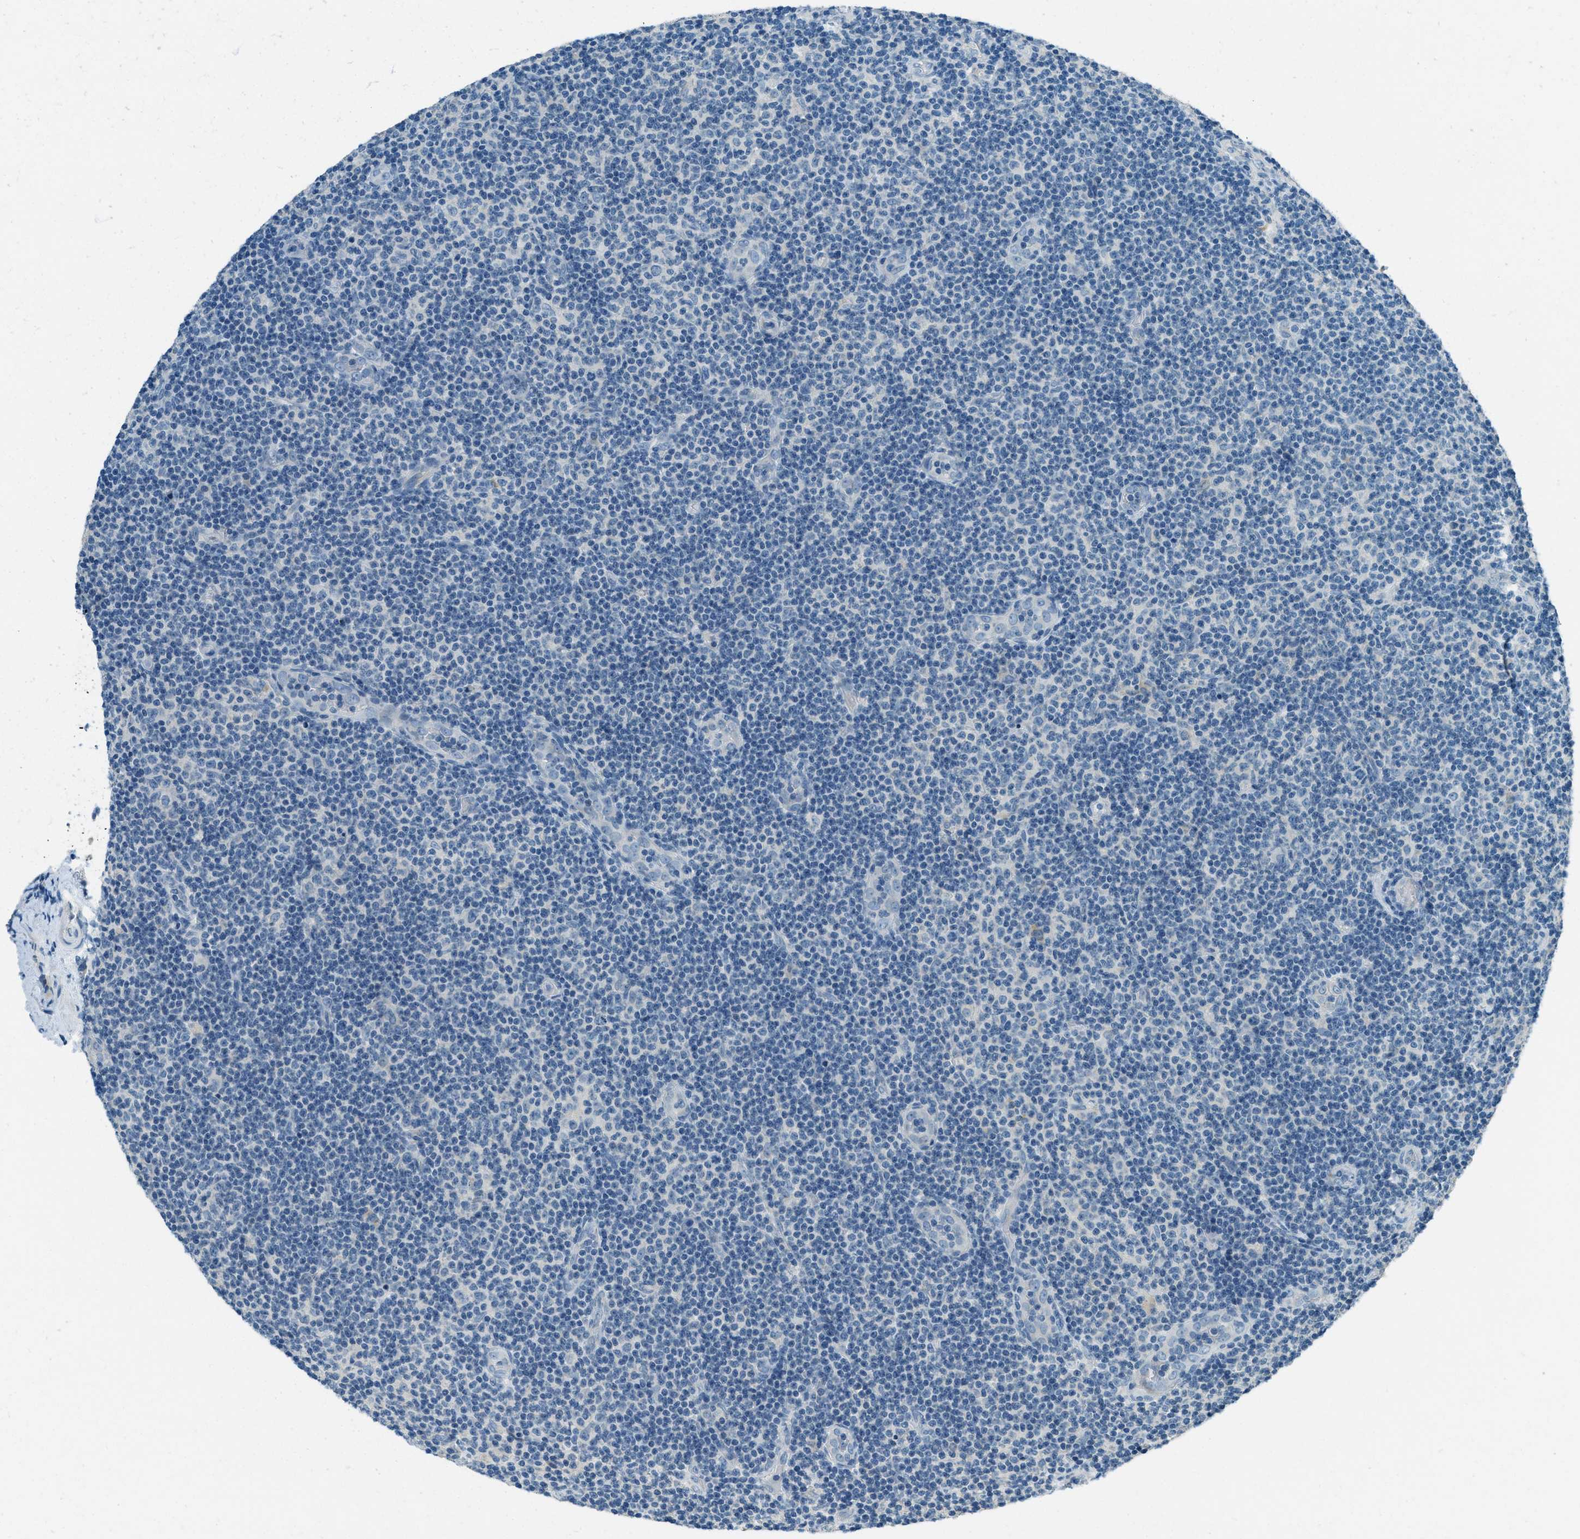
{"staining": {"intensity": "negative", "quantity": "none", "location": "none"}, "tissue": "lymphoma", "cell_type": "Tumor cells", "image_type": "cancer", "snomed": [{"axis": "morphology", "description": "Malignant lymphoma, non-Hodgkin's type, Low grade"}, {"axis": "topography", "description": "Lymph node"}], "caption": "DAB immunohistochemical staining of malignant lymphoma, non-Hodgkin's type (low-grade) displays no significant staining in tumor cells.", "gene": "MSLN", "patient": {"sex": "male", "age": 83}}